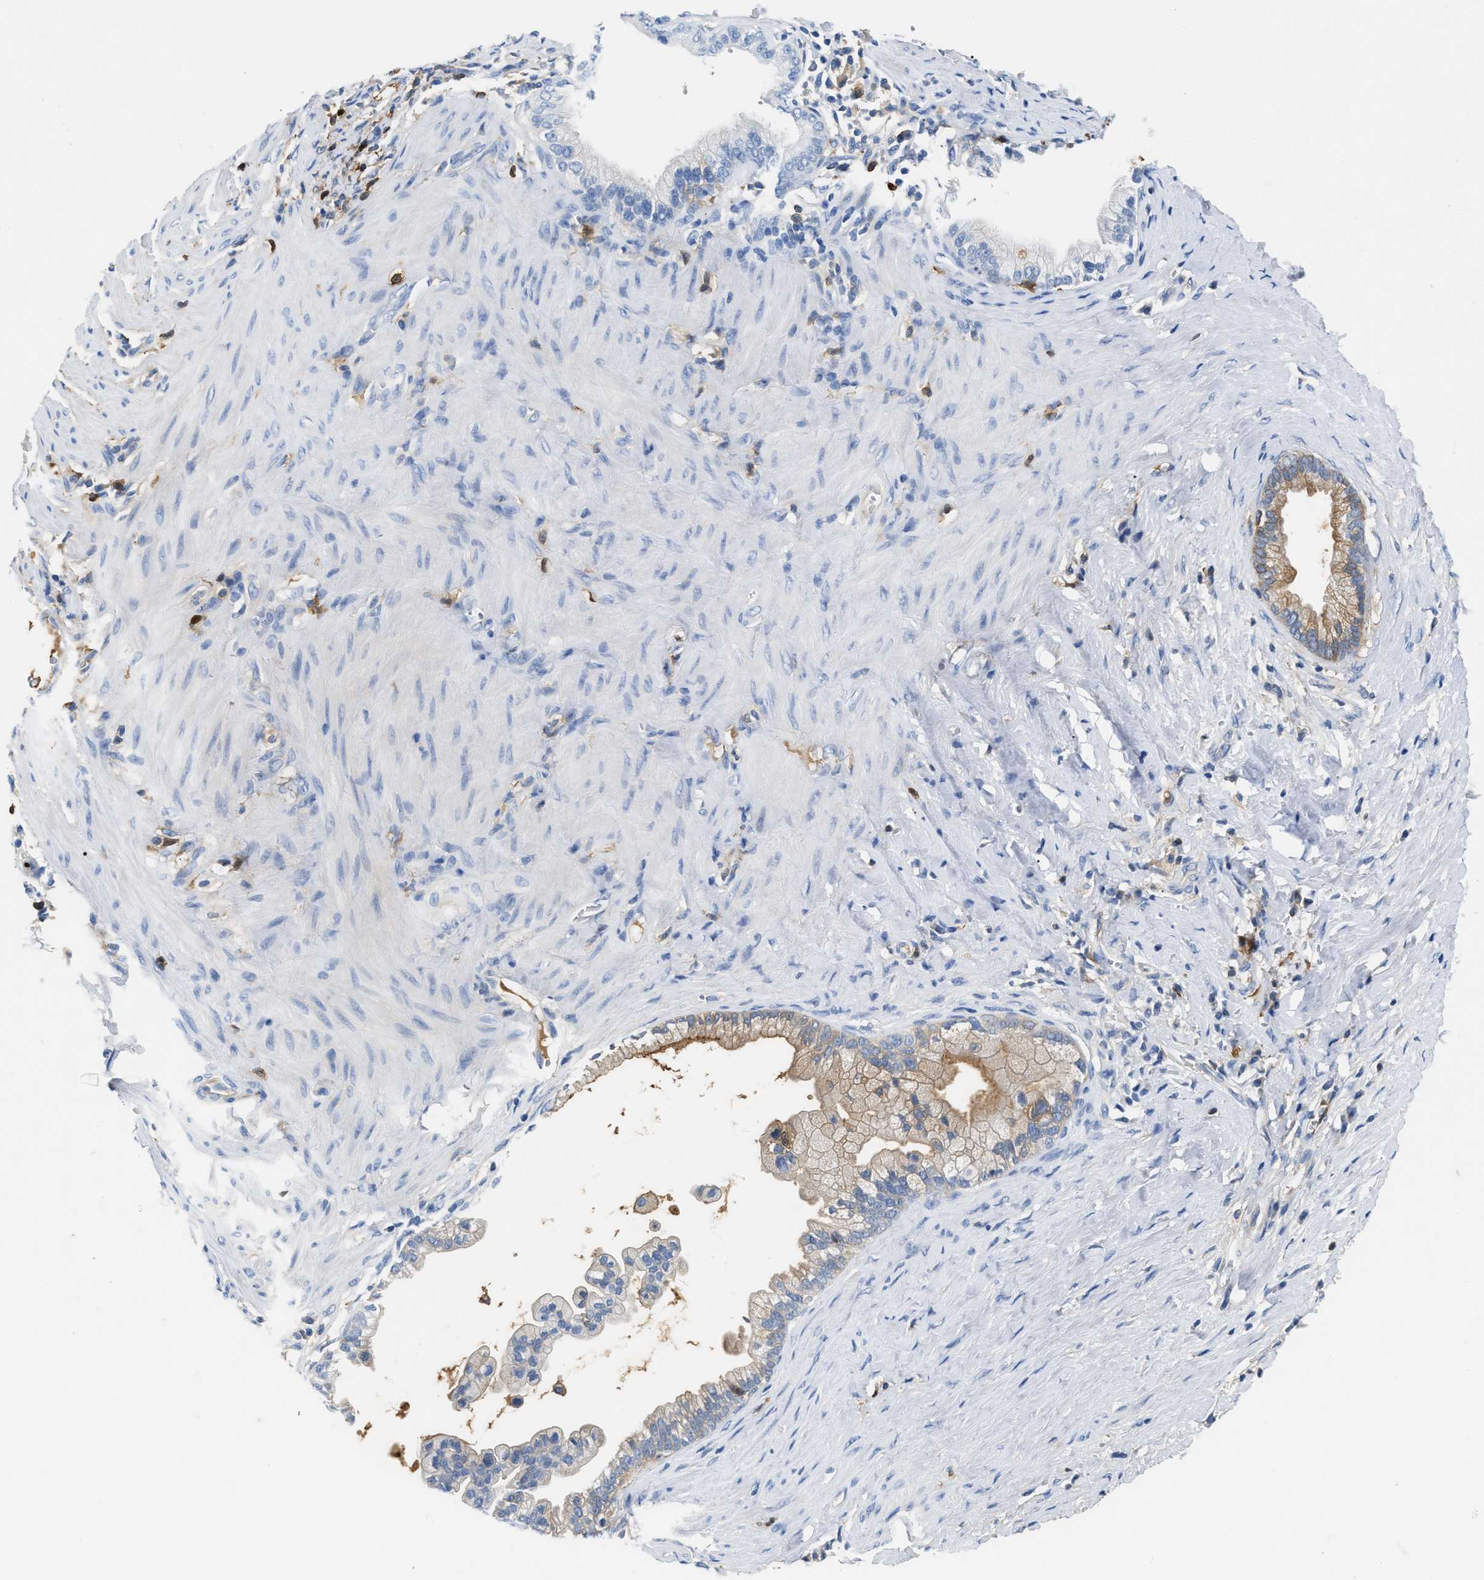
{"staining": {"intensity": "moderate", "quantity": "<25%", "location": "cytoplasmic/membranous"}, "tissue": "pancreatic cancer", "cell_type": "Tumor cells", "image_type": "cancer", "snomed": [{"axis": "morphology", "description": "Adenocarcinoma, NOS"}, {"axis": "topography", "description": "Pancreas"}], "caption": "Immunohistochemical staining of human pancreatic adenocarcinoma reveals low levels of moderate cytoplasmic/membranous protein positivity in about <25% of tumor cells.", "gene": "GC", "patient": {"sex": "male", "age": 69}}